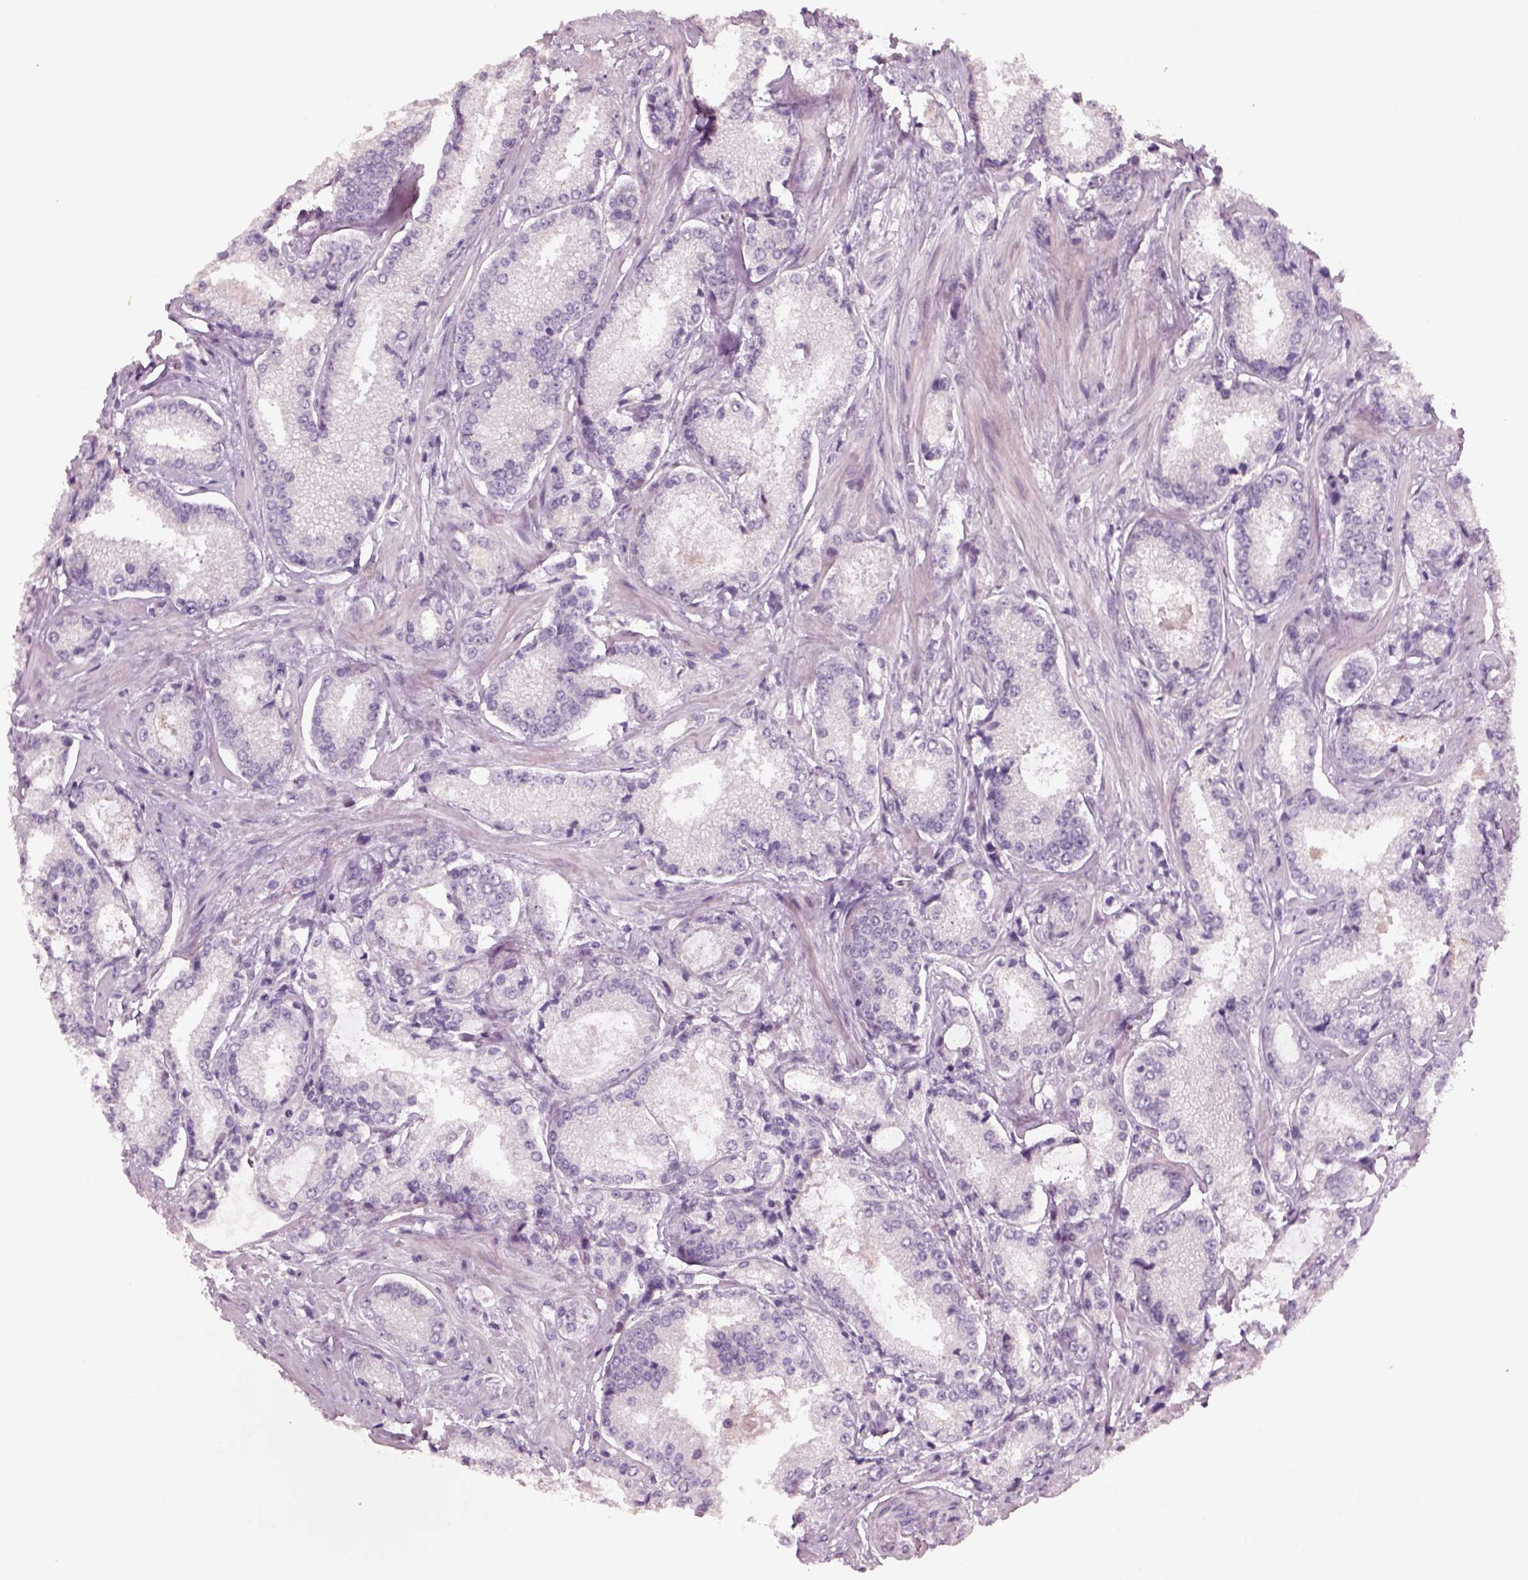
{"staining": {"intensity": "negative", "quantity": "none", "location": "none"}, "tissue": "prostate cancer", "cell_type": "Tumor cells", "image_type": "cancer", "snomed": [{"axis": "morphology", "description": "Adenocarcinoma, Low grade"}, {"axis": "topography", "description": "Prostate"}], "caption": "This is an immunohistochemistry photomicrograph of prostate cancer. There is no expression in tumor cells.", "gene": "PENK", "patient": {"sex": "male", "age": 56}}